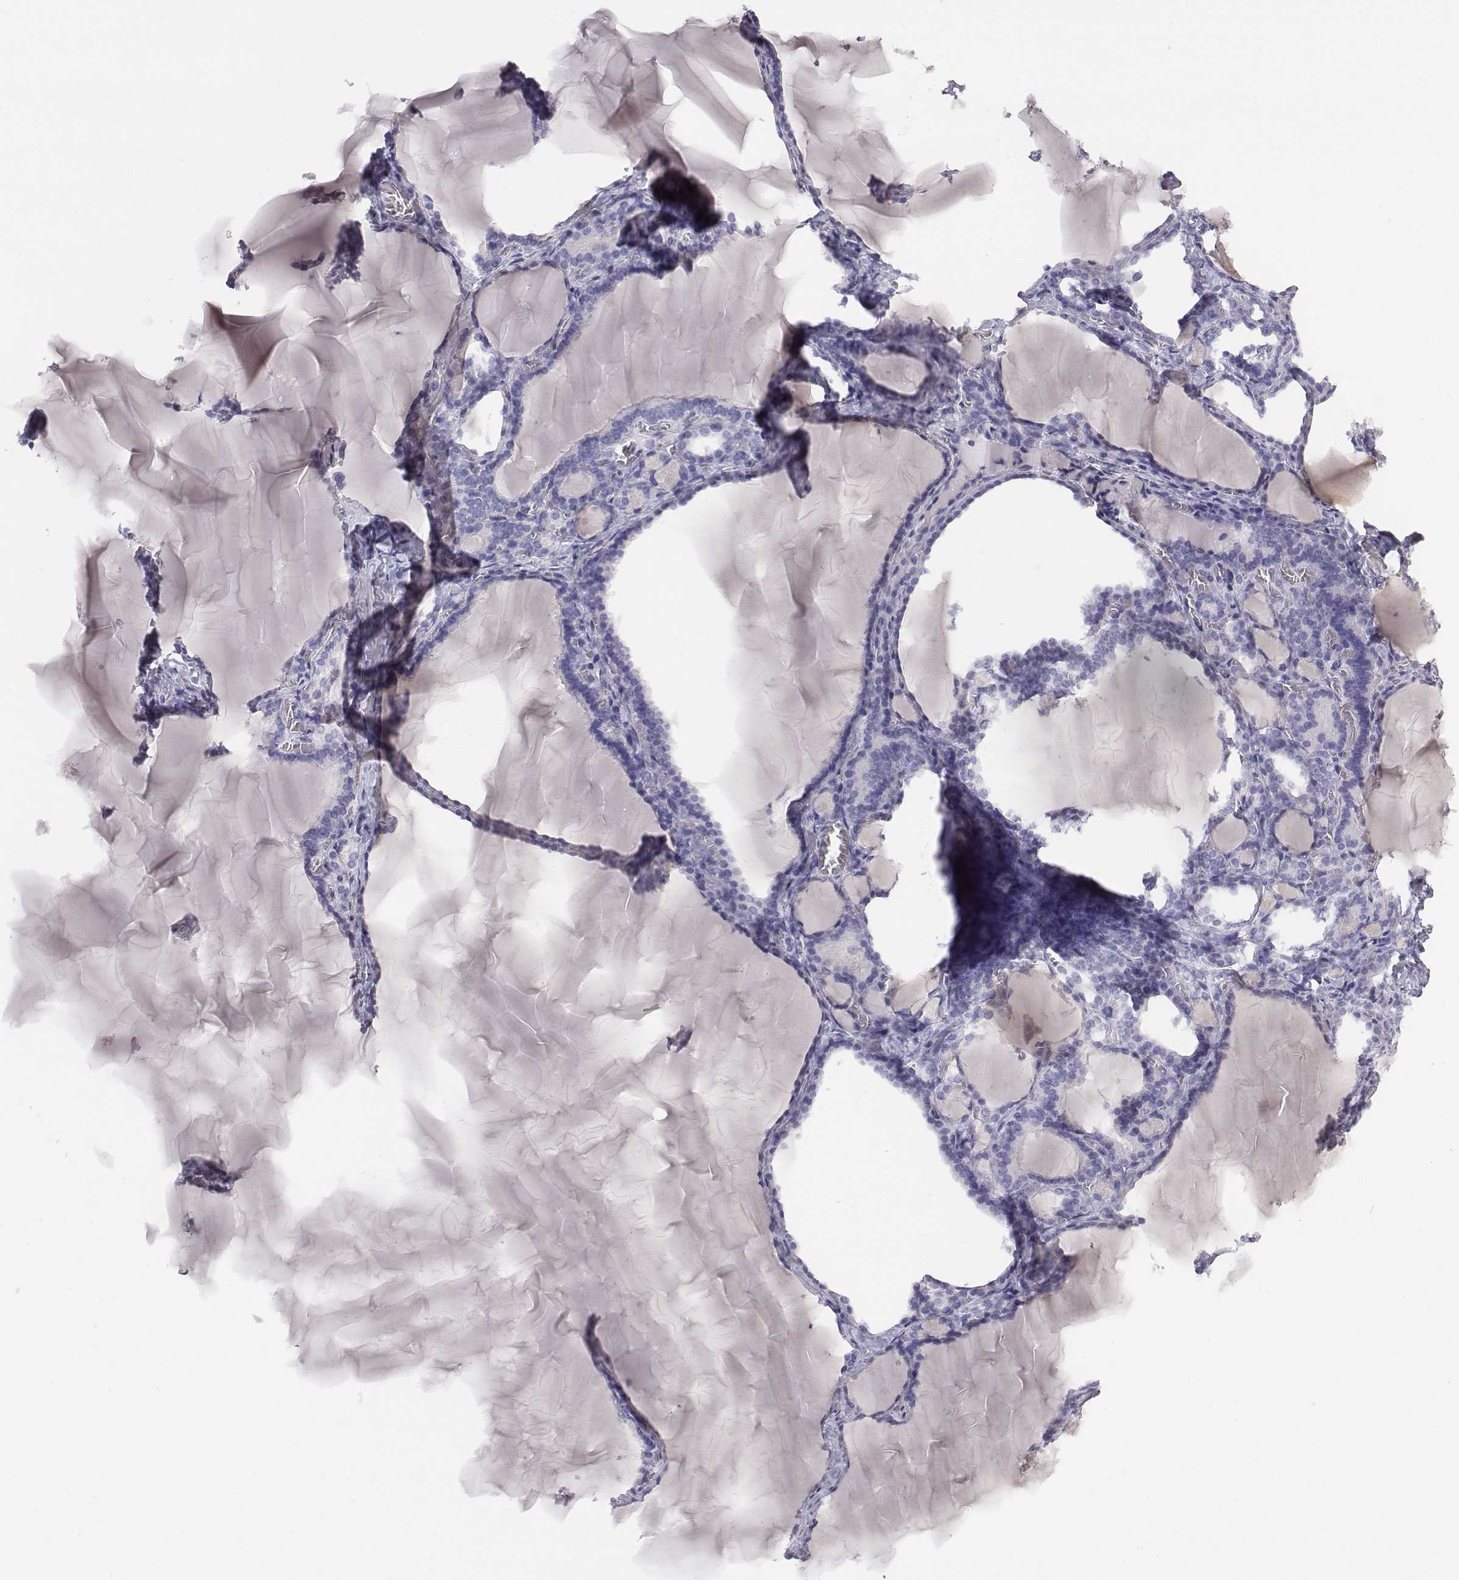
{"staining": {"intensity": "negative", "quantity": "none", "location": "none"}, "tissue": "thyroid gland", "cell_type": "Glandular cells", "image_type": "normal", "snomed": [{"axis": "morphology", "description": "Normal tissue, NOS"}, {"axis": "morphology", "description": "Hyperplasia, NOS"}, {"axis": "topography", "description": "Thyroid gland"}], "caption": "Glandular cells are negative for protein expression in benign human thyroid gland. (DAB (3,3'-diaminobenzidine) IHC, high magnification).", "gene": "C6orf58", "patient": {"sex": "female", "age": 27}}